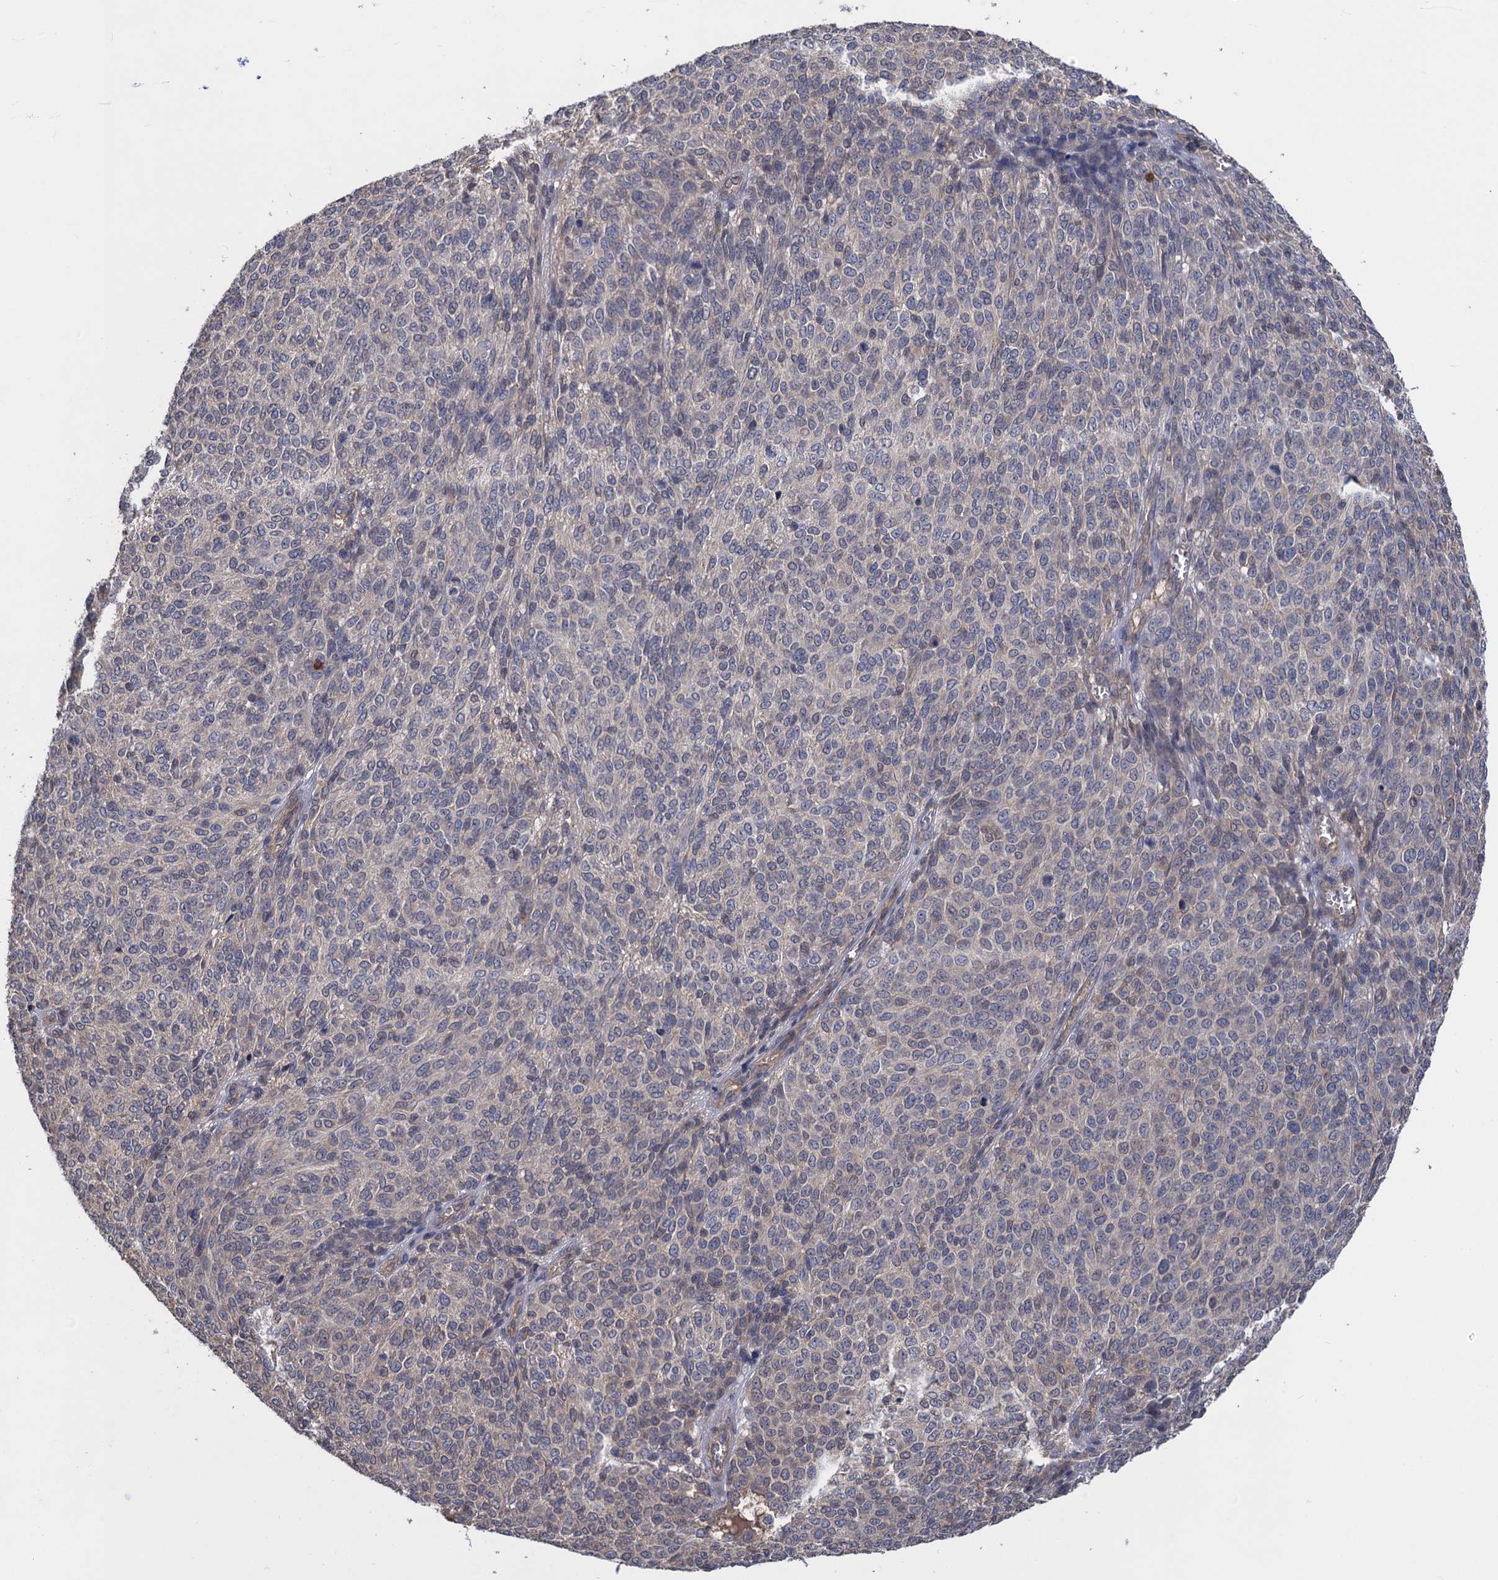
{"staining": {"intensity": "negative", "quantity": "none", "location": "none"}, "tissue": "melanoma", "cell_type": "Tumor cells", "image_type": "cancer", "snomed": [{"axis": "morphology", "description": "Malignant melanoma, NOS"}, {"axis": "topography", "description": "Skin"}], "caption": "Image shows no significant protein positivity in tumor cells of malignant melanoma.", "gene": "DGKA", "patient": {"sex": "male", "age": 49}}